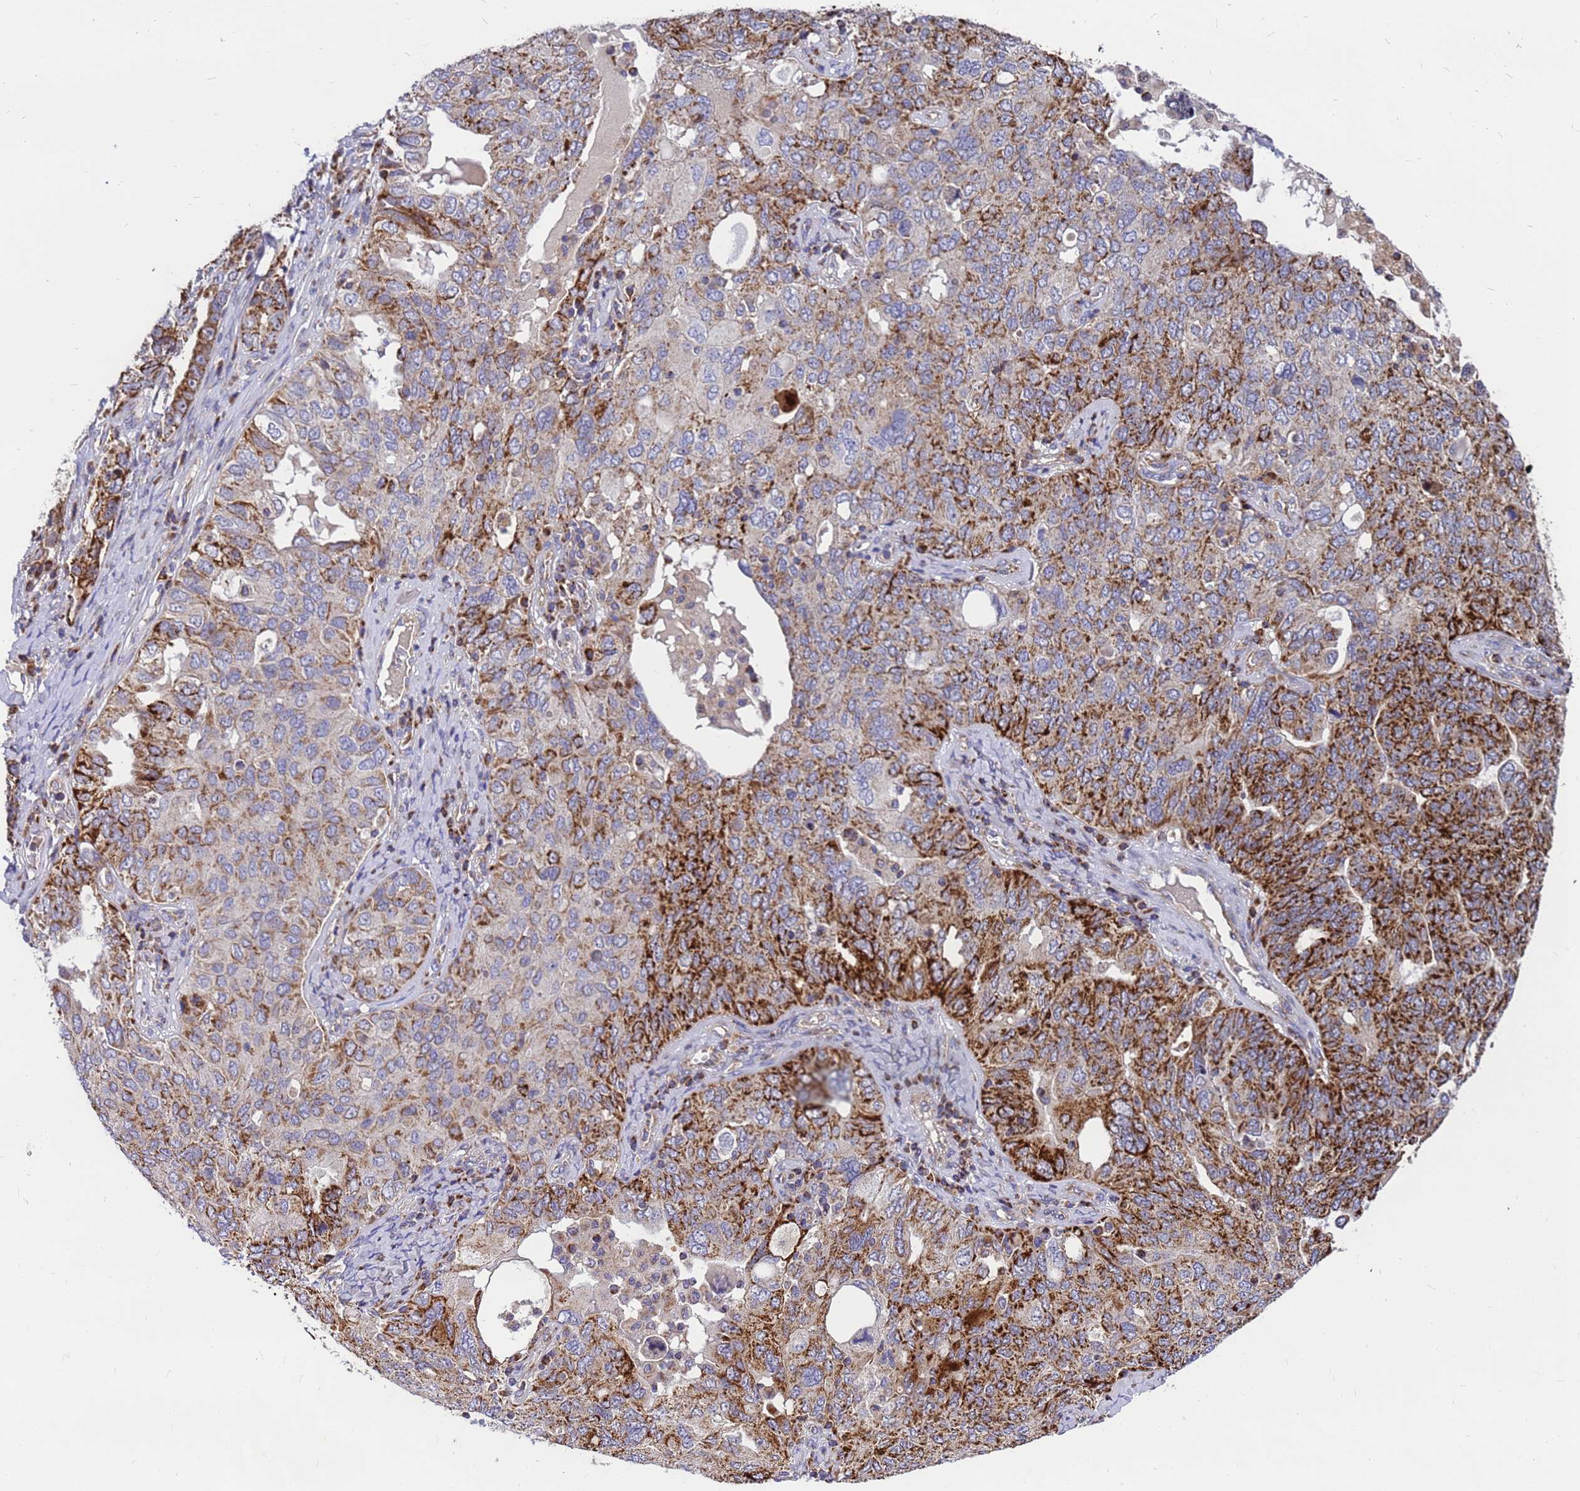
{"staining": {"intensity": "moderate", "quantity": "25%-75%", "location": "cytoplasmic/membranous"}, "tissue": "ovarian cancer", "cell_type": "Tumor cells", "image_type": "cancer", "snomed": [{"axis": "morphology", "description": "Carcinoma, endometroid"}, {"axis": "topography", "description": "Ovary"}], "caption": "Protein expression analysis of endometroid carcinoma (ovarian) exhibits moderate cytoplasmic/membranous expression in approximately 25%-75% of tumor cells. The staining was performed using DAB to visualize the protein expression in brown, while the nuclei were stained in blue with hematoxylin (Magnification: 20x).", "gene": "CMC4", "patient": {"sex": "female", "age": 62}}